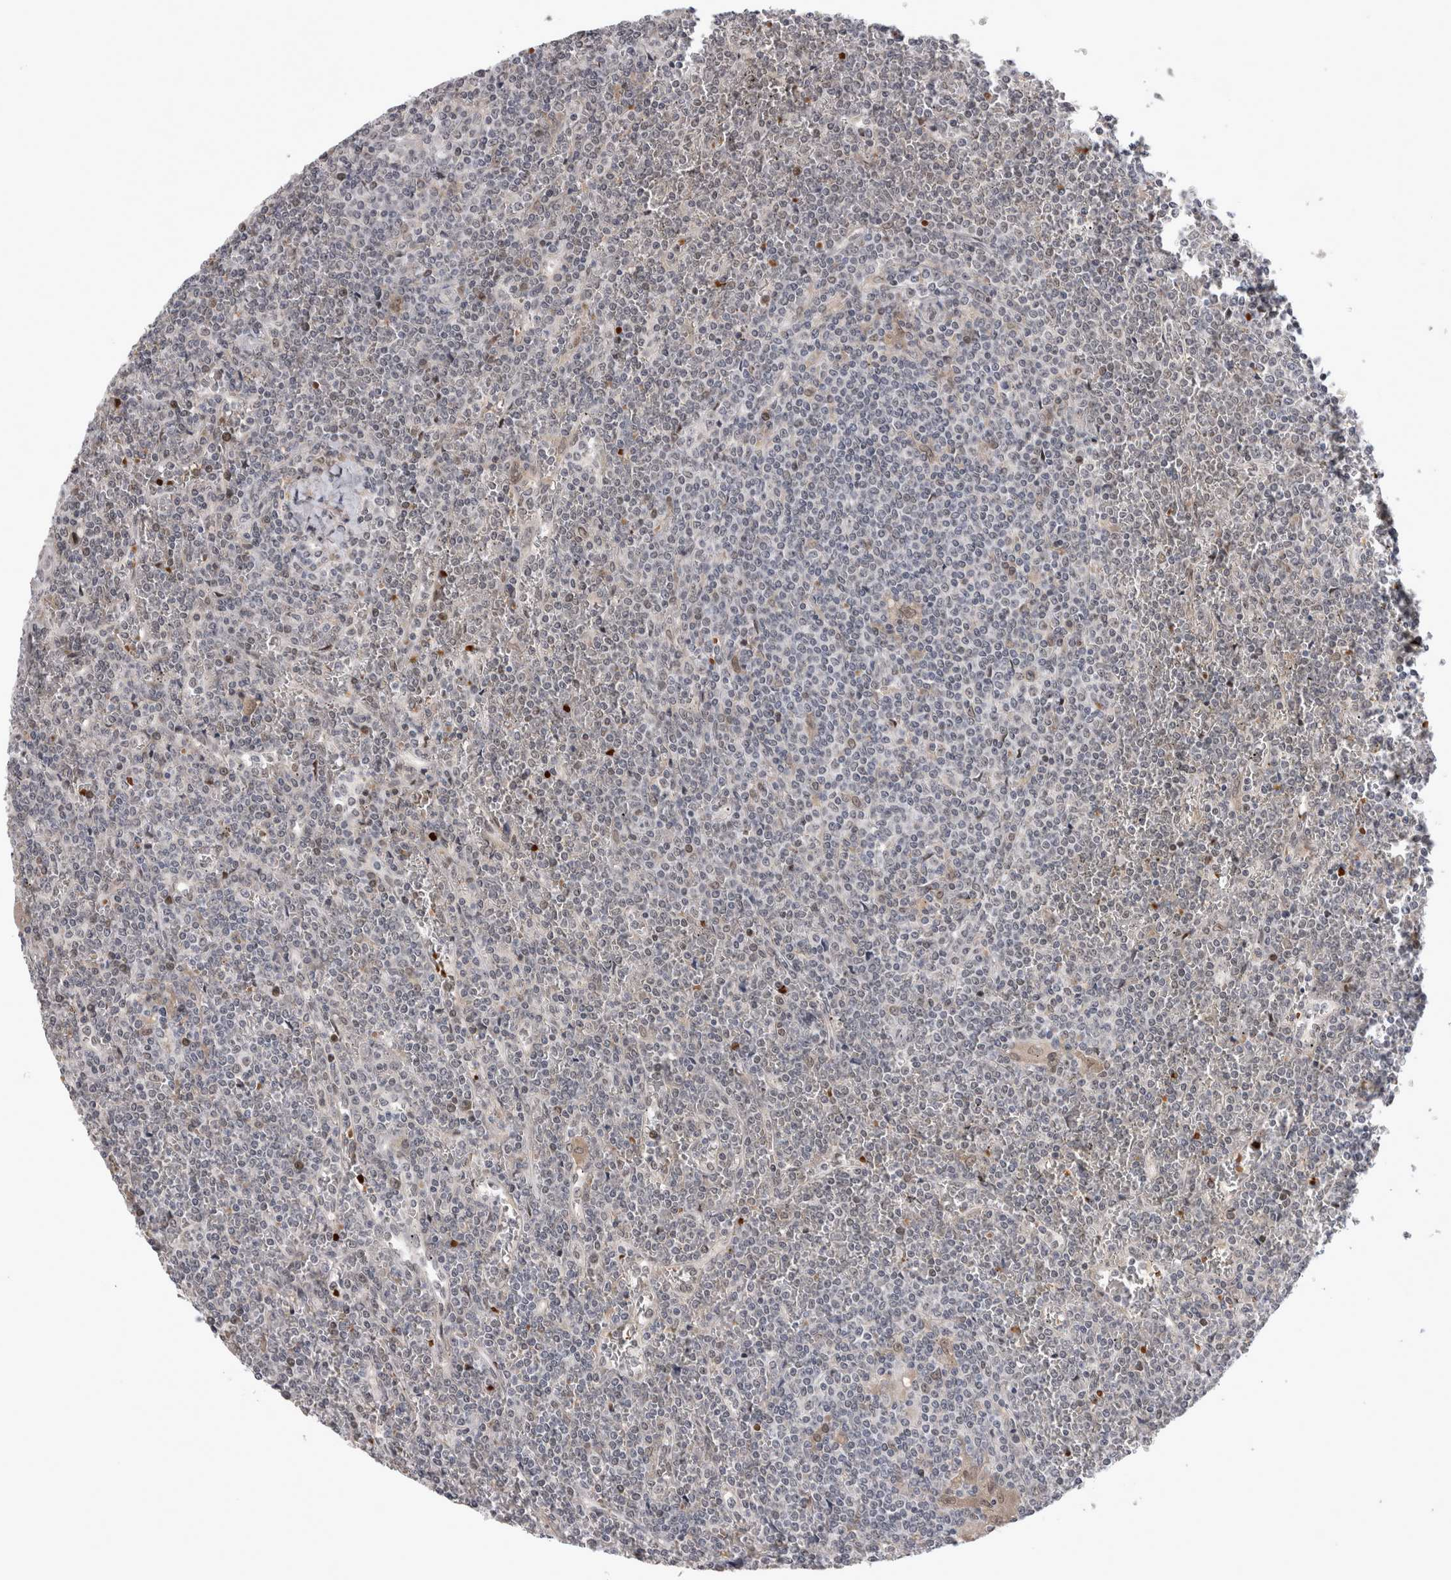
{"staining": {"intensity": "weak", "quantity": "<25%", "location": "nuclear"}, "tissue": "lymphoma", "cell_type": "Tumor cells", "image_type": "cancer", "snomed": [{"axis": "morphology", "description": "Malignant lymphoma, non-Hodgkin's type, Low grade"}, {"axis": "topography", "description": "Spleen"}], "caption": "Tumor cells are negative for brown protein staining in low-grade malignant lymphoma, non-Hodgkin's type.", "gene": "IFI44", "patient": {"sex": "female", "age": 19}}